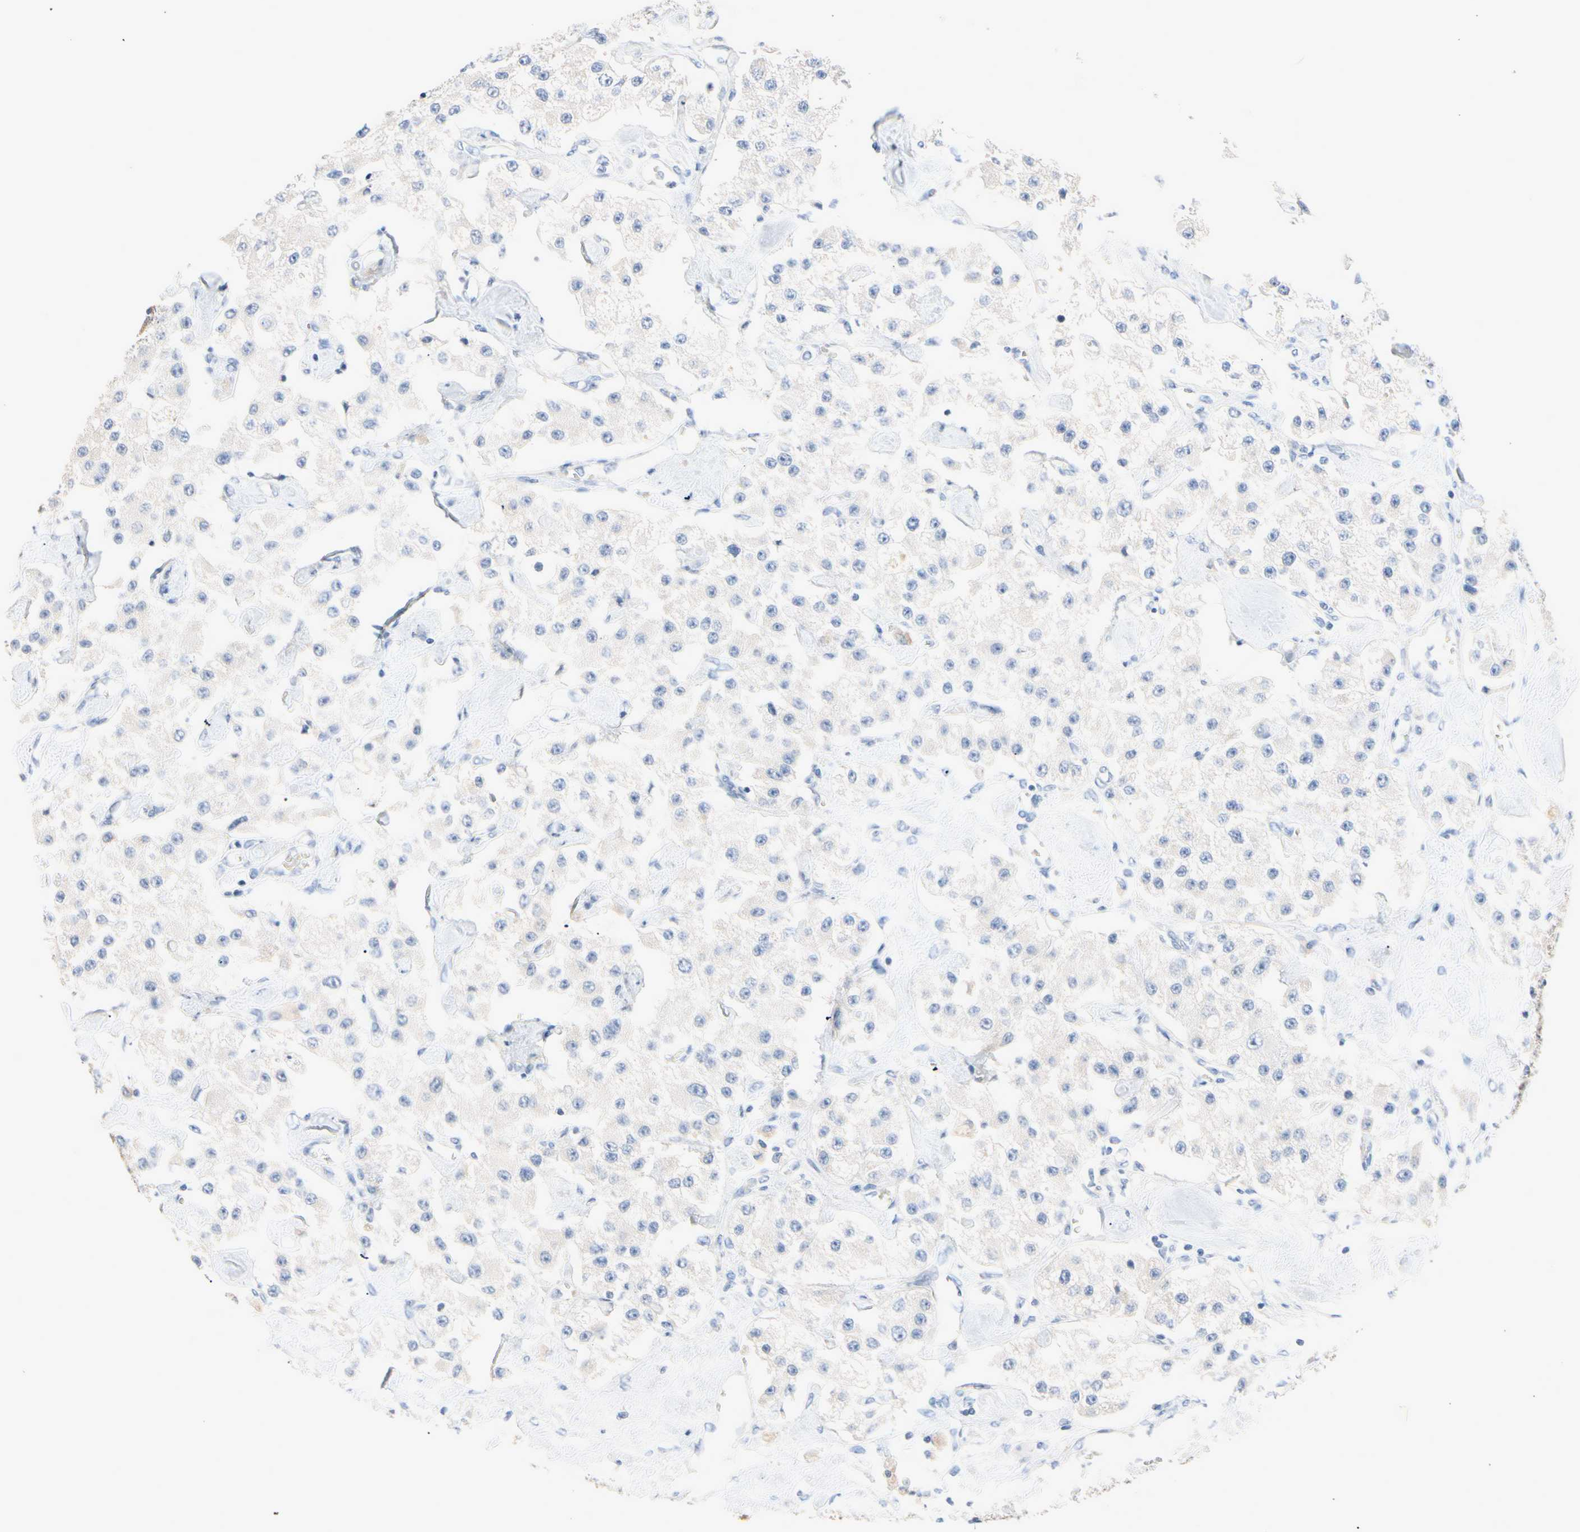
{"staining": {"intensity": "negative", "quantity": "none", "location": "none"}, "tissue": "carcinoid", "cell_type": "Tumor cells", "image_type": "cancer", "snomed": [{"axis": "morphology", "description": "Carcinoid, malignant, NOS"}, {"axis": "topography", "description": "Pancreas"}], "caption": "This is an immunohistochemistry histopathology image of malignant carcinoid. There is no positivity in tumor cells.", "gene": "MARK1", "patient": {"sex": "male", "age": 41}}